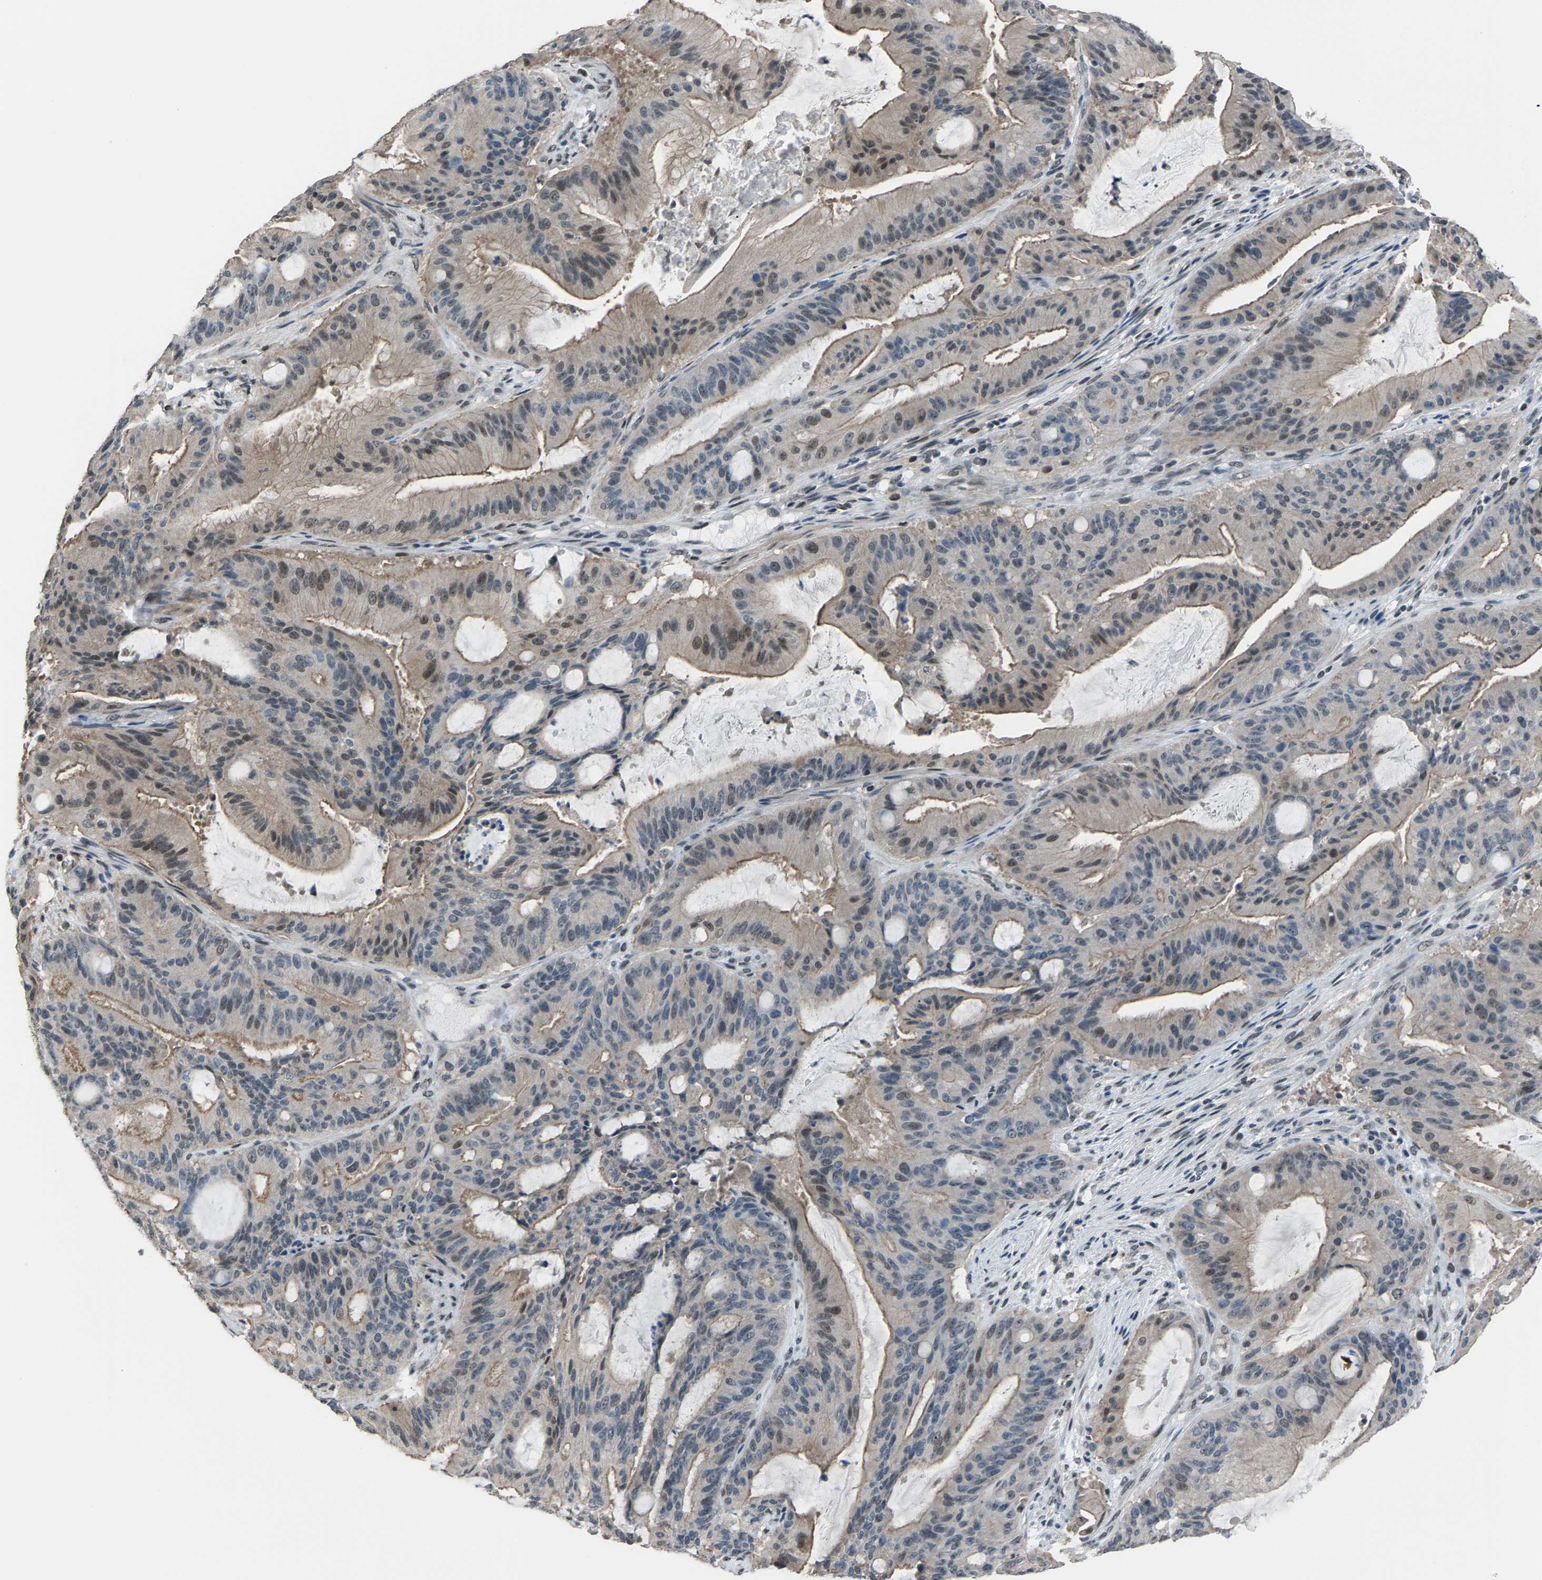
{"staining": {"intensity": "weak", "quantity": "25%-75%", "location": "cytoplasmic/membranous,nuclear"}, "tissue": "liver cancer", "cell_type": "Tumor cells", "image_type": "cancer", "snomed": [{"axis": "morphology", "description": "Normal tissue, NOS"}, {"axis": "morphology", "description": "Cholangiocarcinoma"}, {"axis": "topography", "description": "Liver"}, {"axis": "topography", "description": "Peripheral nerve tissue"}], "caption": "Immunohistochemistry (DAB (3,3'-diaminobenzidine)) staining of human liver cholangiocarcinoma reveals weak cytoplasmic/membranous and nuclear protein positivity in approximately 25%-75% of tumor cells. (brown staining indicates protein expression, while blue staining denotes nuclei).", "gene": "ZNF276", "patient": {"sex": "female", "age": 73}}